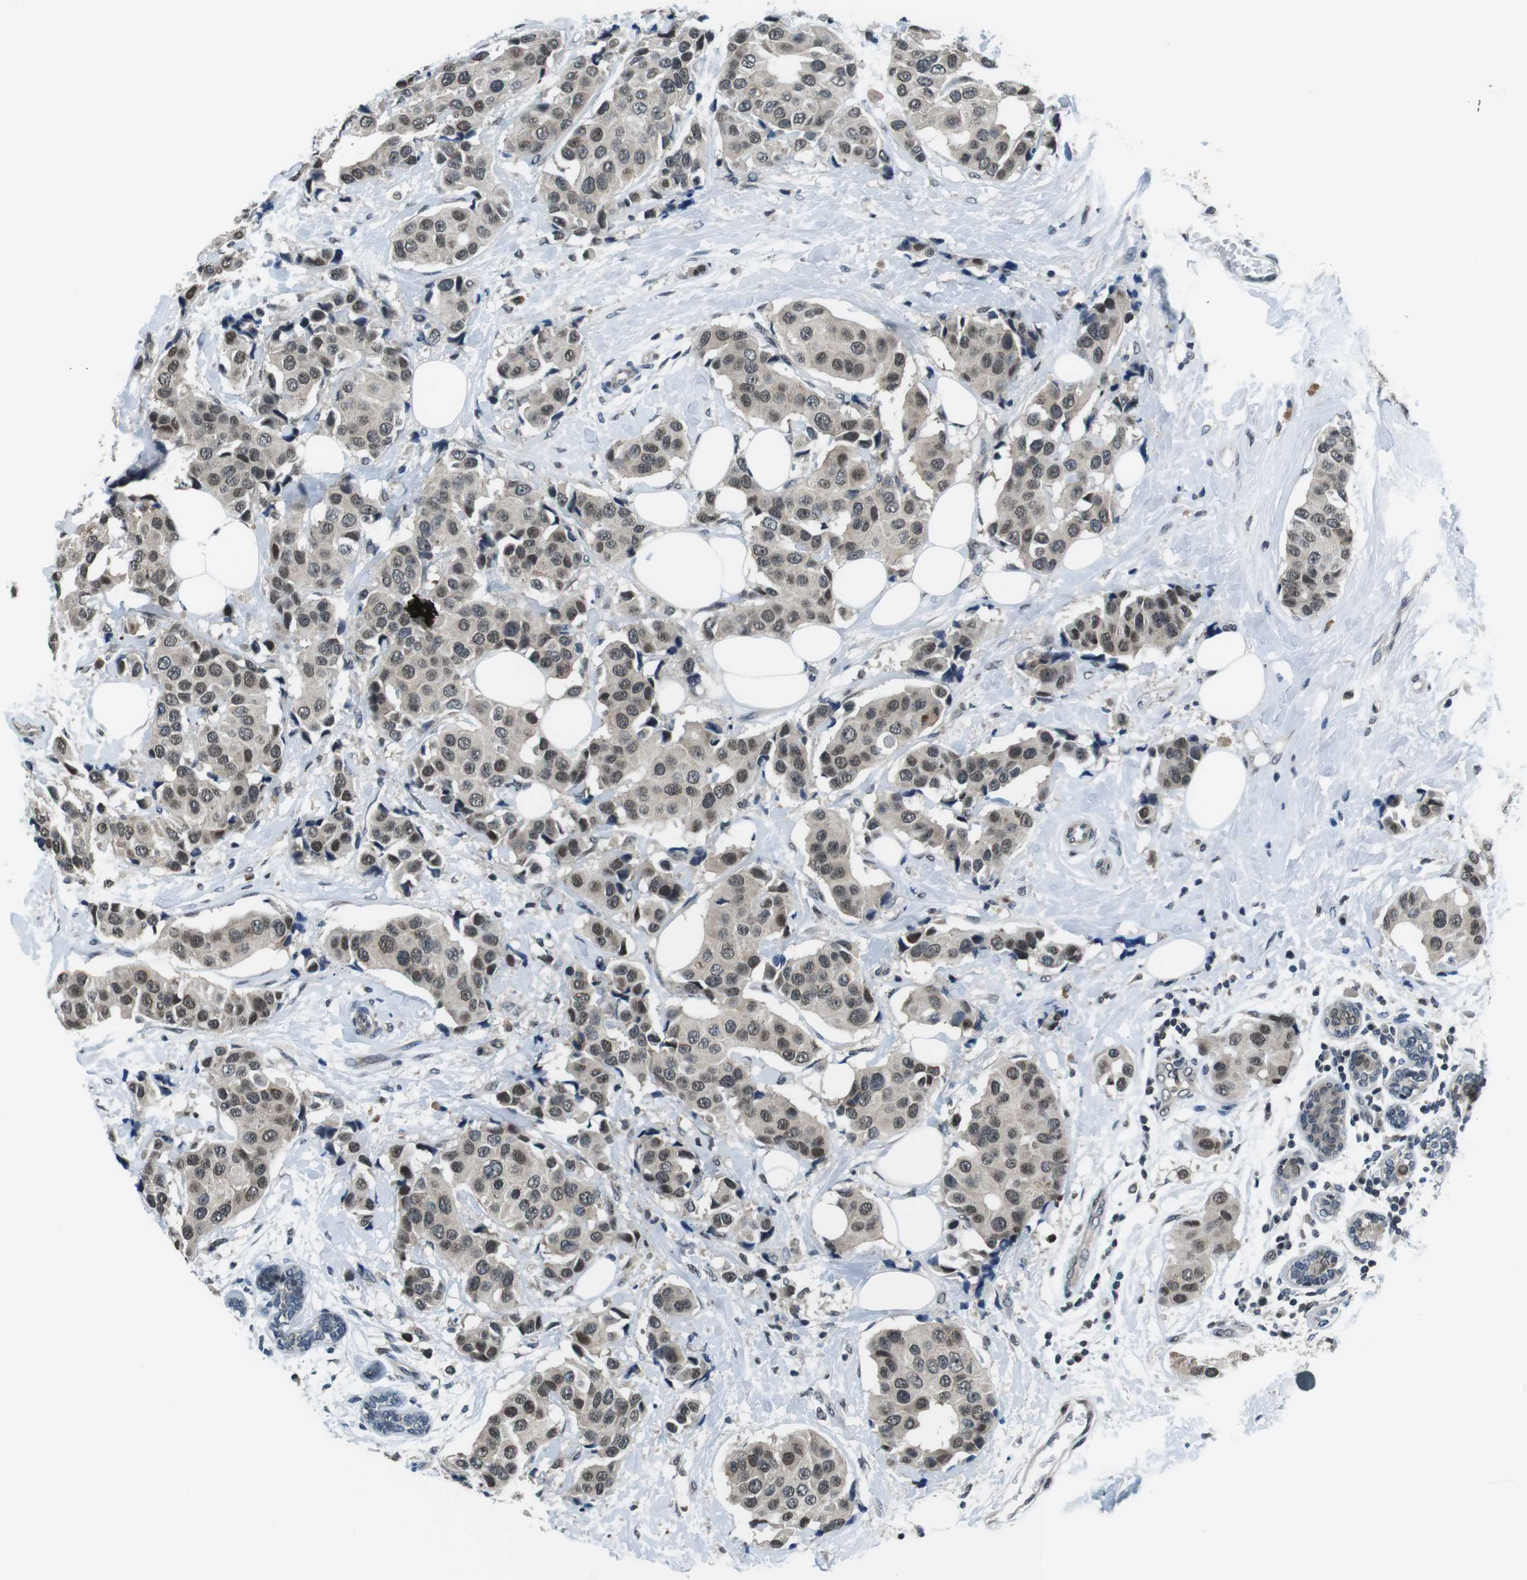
{"staining": {"intensity": "weak", "quantity": ">75%", "location": "cytoplasmic/membranous,nuclear"}, "tissue": "breast cancer", "cell_type": "Tumor cells", "image_type": "cancer", "snomed": [{"axis": "morphology", "description": "Normal tissue, NOS"}, {"axis": "morphology", "description": "Duct carcinoma"}, {"axis": "topography", "description": "Breast"}], "caption": "Human breast intraductal carcinoma stained for a protein (brown) shows weak cytoplasmic/membranous and nuclear positive expression in about >75% of tumor cells.", "gene": "NEK4", "patient": {"sex": "female", "age": 39}}